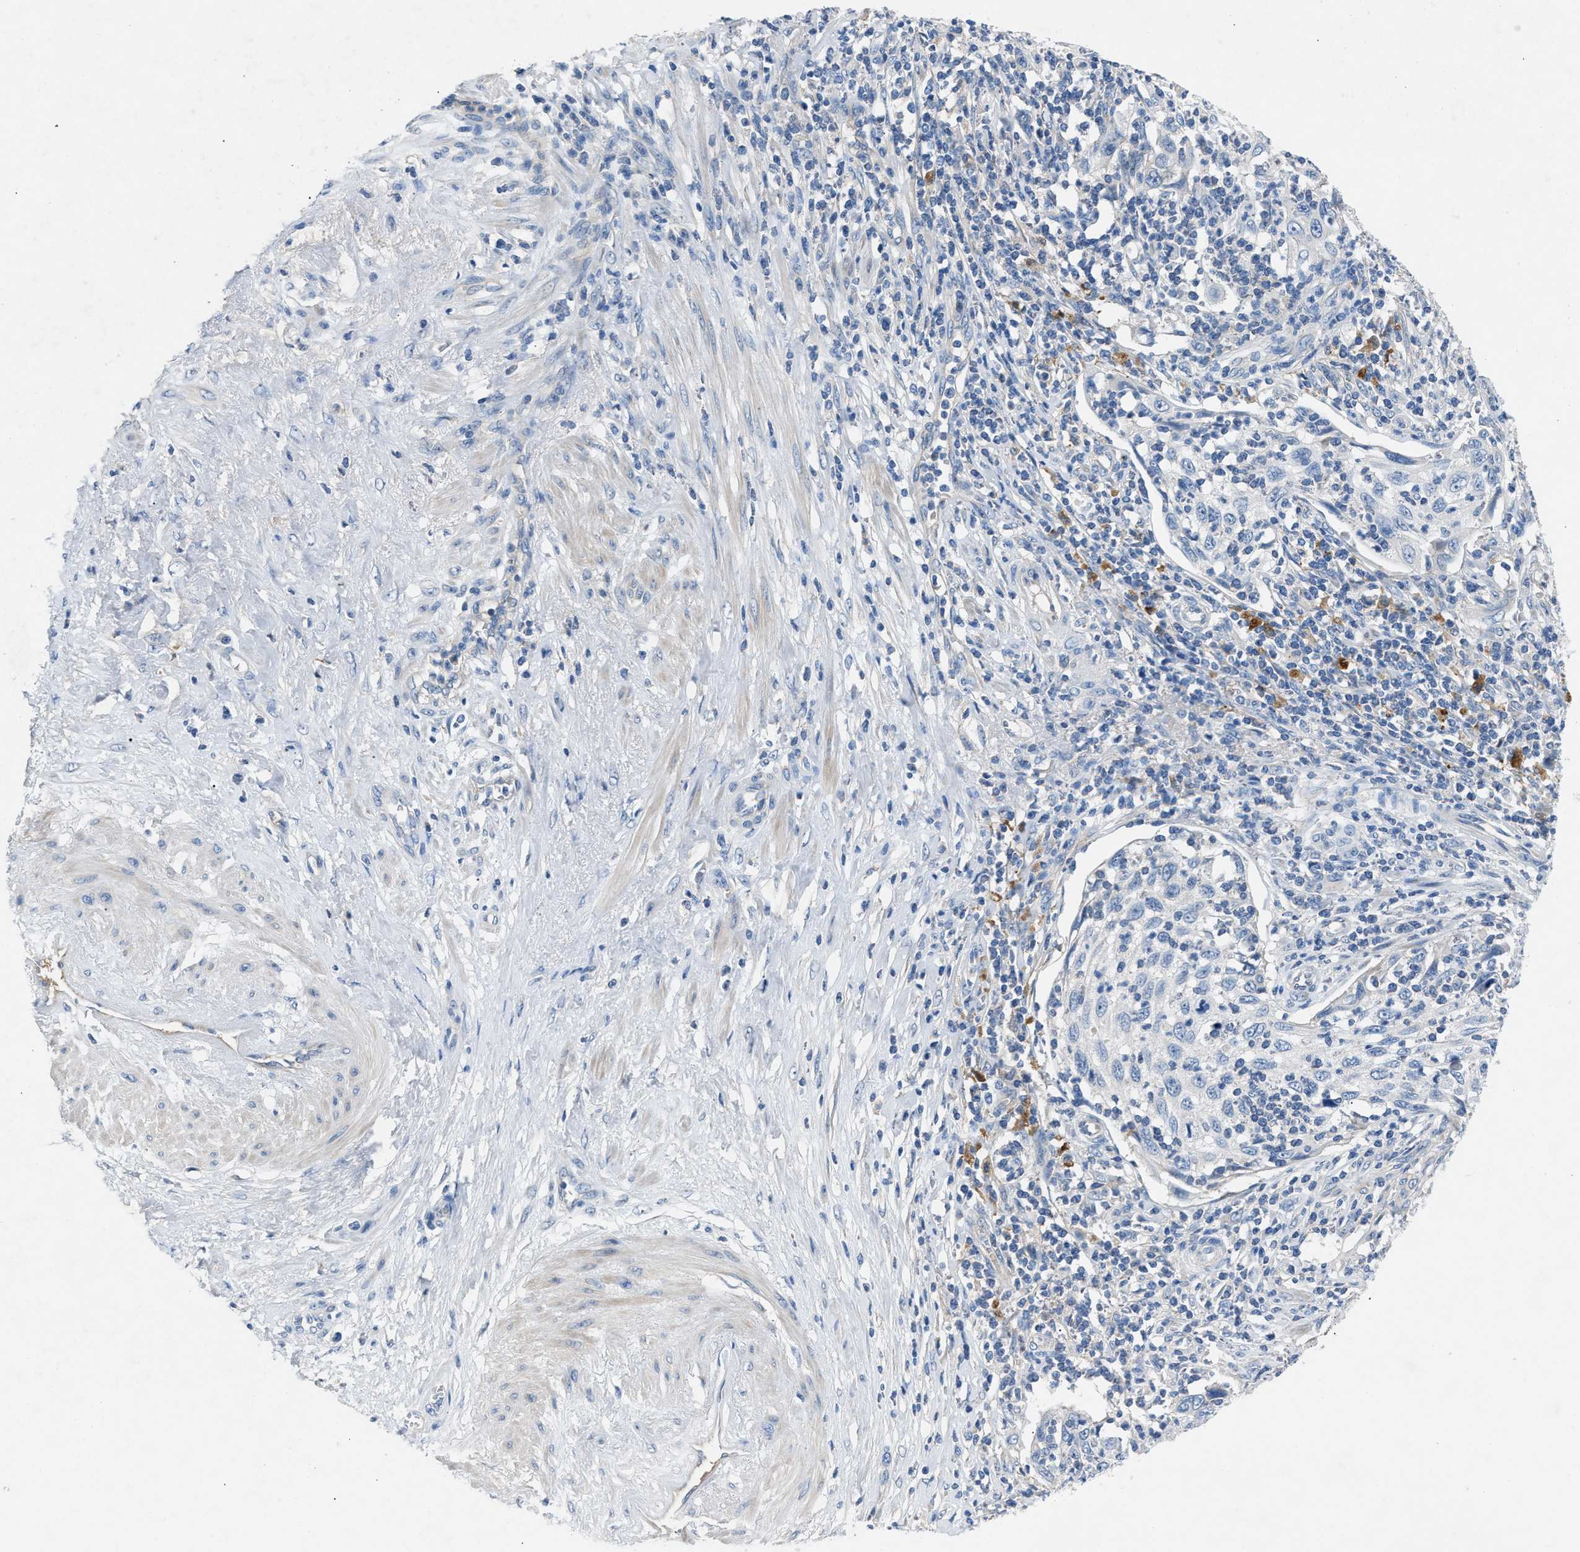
{"staining": {"intensity": "negative", "quantity": "none", "location": "none"}, "tissue": "cervical cancer", "cell_type": "Tumor cells", "image_type": "cancer", "snomed": [{"axis": "morphology", "description": "Squamous cell carcinoma, NOS"}, {"axis": "topography", "description": "Cervix"}], "caption": "A photomicrograph of cervical squamous cell carcinoma stained for a protein reveals no brown staining in tumor cells.", "gene": "DNAAF5", "patient": {"sex": "female", "age": 70}}